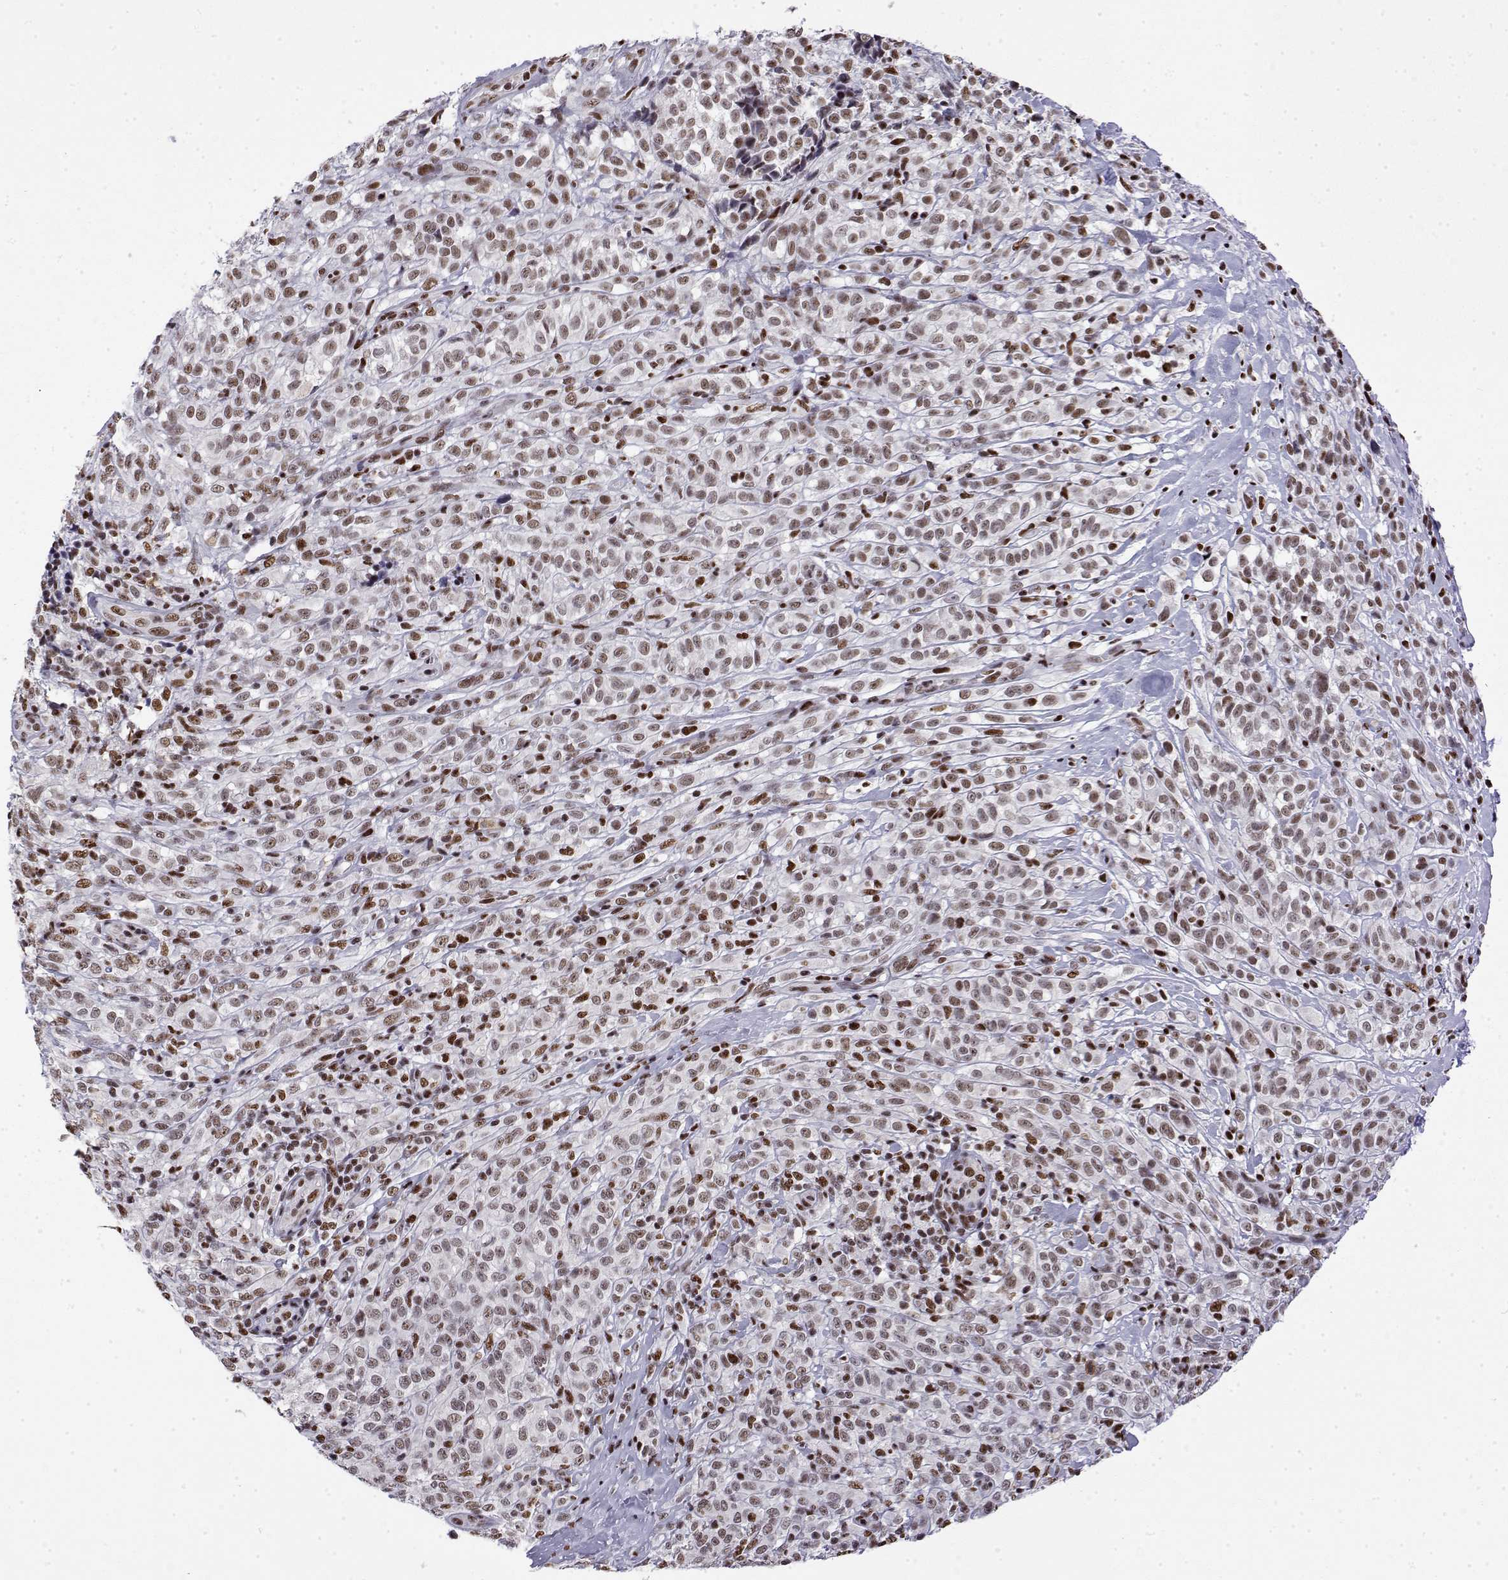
{"staining": {"intensity": "moderate", "quantity": ">75%", "location": "nuclear"}, "tissue": "melanoma", "cell_type": "Tumor cells", "image_type": "cancer", "snomed": [{"axis": "morphology", "description": "Malignant melanoma, NOS"}, {"axis": "topography", "description": "Skin"}], "caption": "Malignant melanoma stained with DAB (3,3'-diaminobenzidine) immunohistochemistry (IHC) reveals medium levels of moderate nuclear positivity in approximately >75% of tumor cells.", "gene": "POLDIP3", "patient": {"sex": "male", "age": 85}}